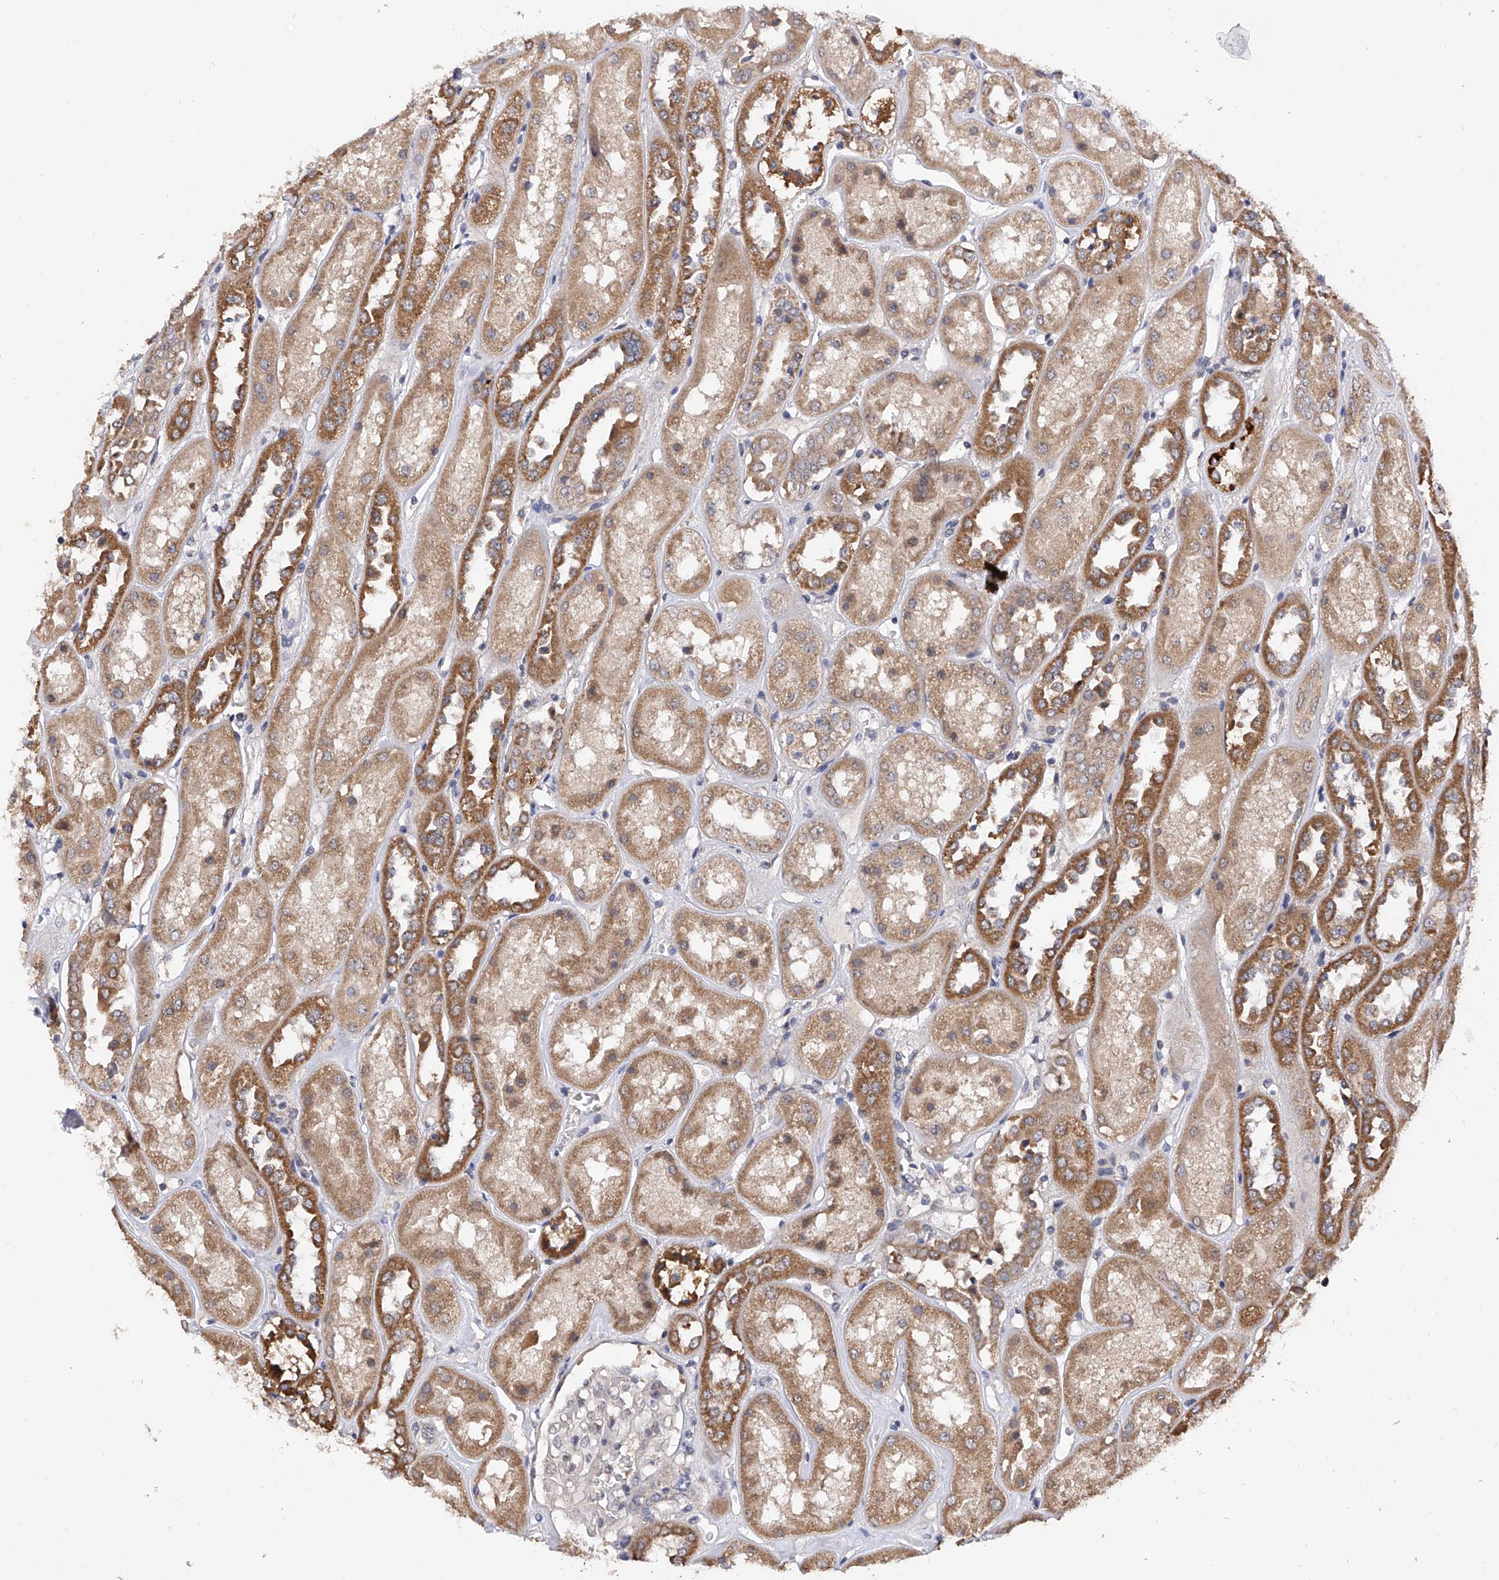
{"staining": {"intensity": "negative", "quantity": "none", "location": "none"}, "tissue": "kidney", "cell_type": "Cells in glomeruli", "image_type": "normal", "snomed": [{"axis": "morphology", "description": "Normal tissue, NOS"}, {"axis": "topography", "description": "Kidney"}], "caption": "Immunohistochemistry of benign human kidney reveals no expression in cells in glomeruli.", "gene": "USP45", "patient": {"sex": "male", "age": 70}}